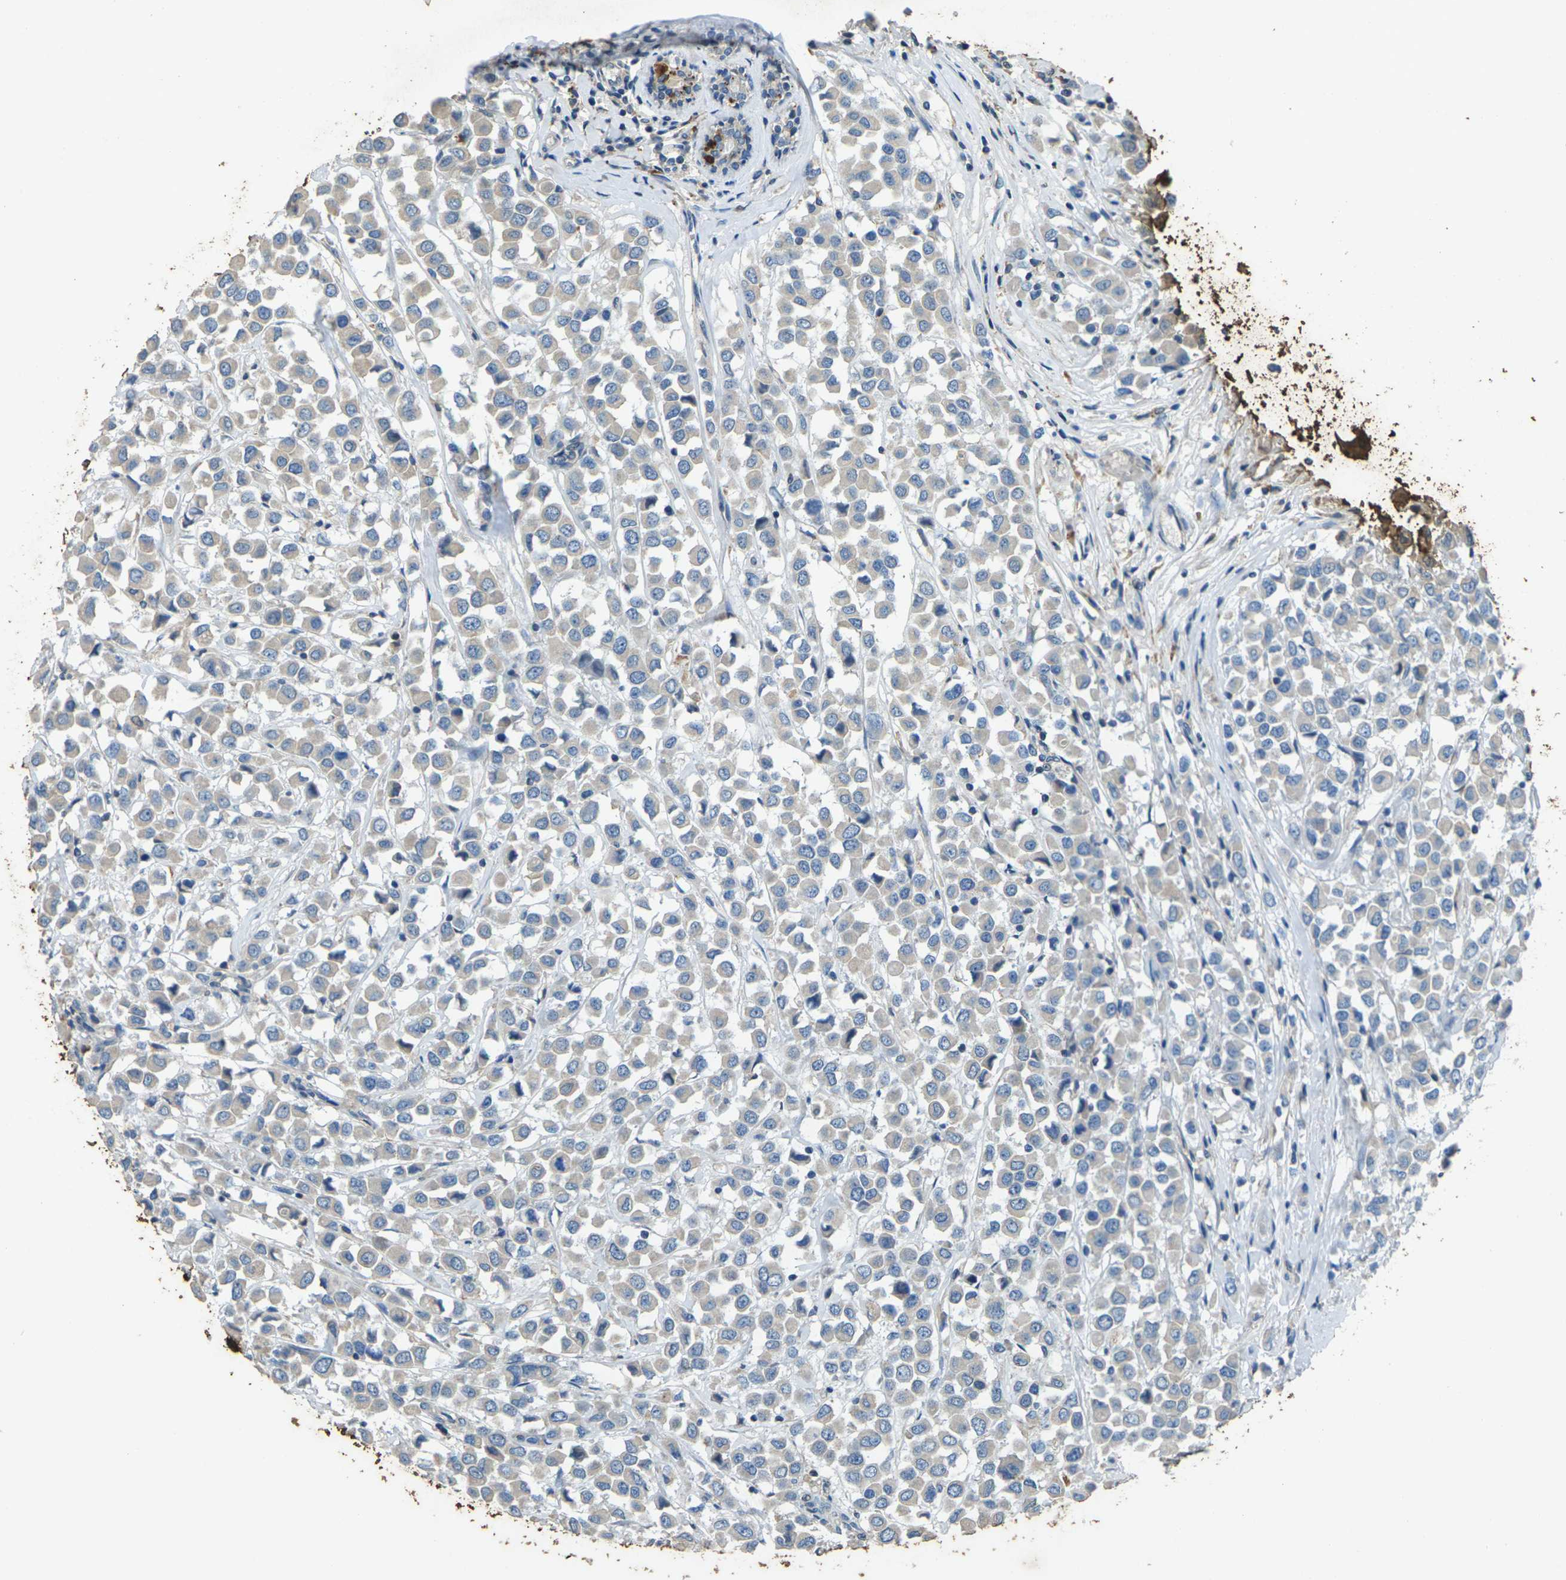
{"staining": {"intensity": "weak", "quantity": ">75%", "location": "cytoplasmic/membranous"}, "tissue": "breast cancer", "cell_type": "Tumor cells", "image_type": "cancer", "snomed": [{"axis": "morphology", "description": "Duct carcinoma"}, {"axis": "topography", "description": "Breast"}], "caption": "IHC histopathology image of neoplastic tissue: human breast cancer stained using immunohistochemistry displays low levels of weak protein expression localized specifically in the cytoplasmic/membranous of tumor cells, appearing as a cytoplasmic/membranous brown color.", "gene": "SIGLEC14", "patient": {"sex": "female", "age": 61}}